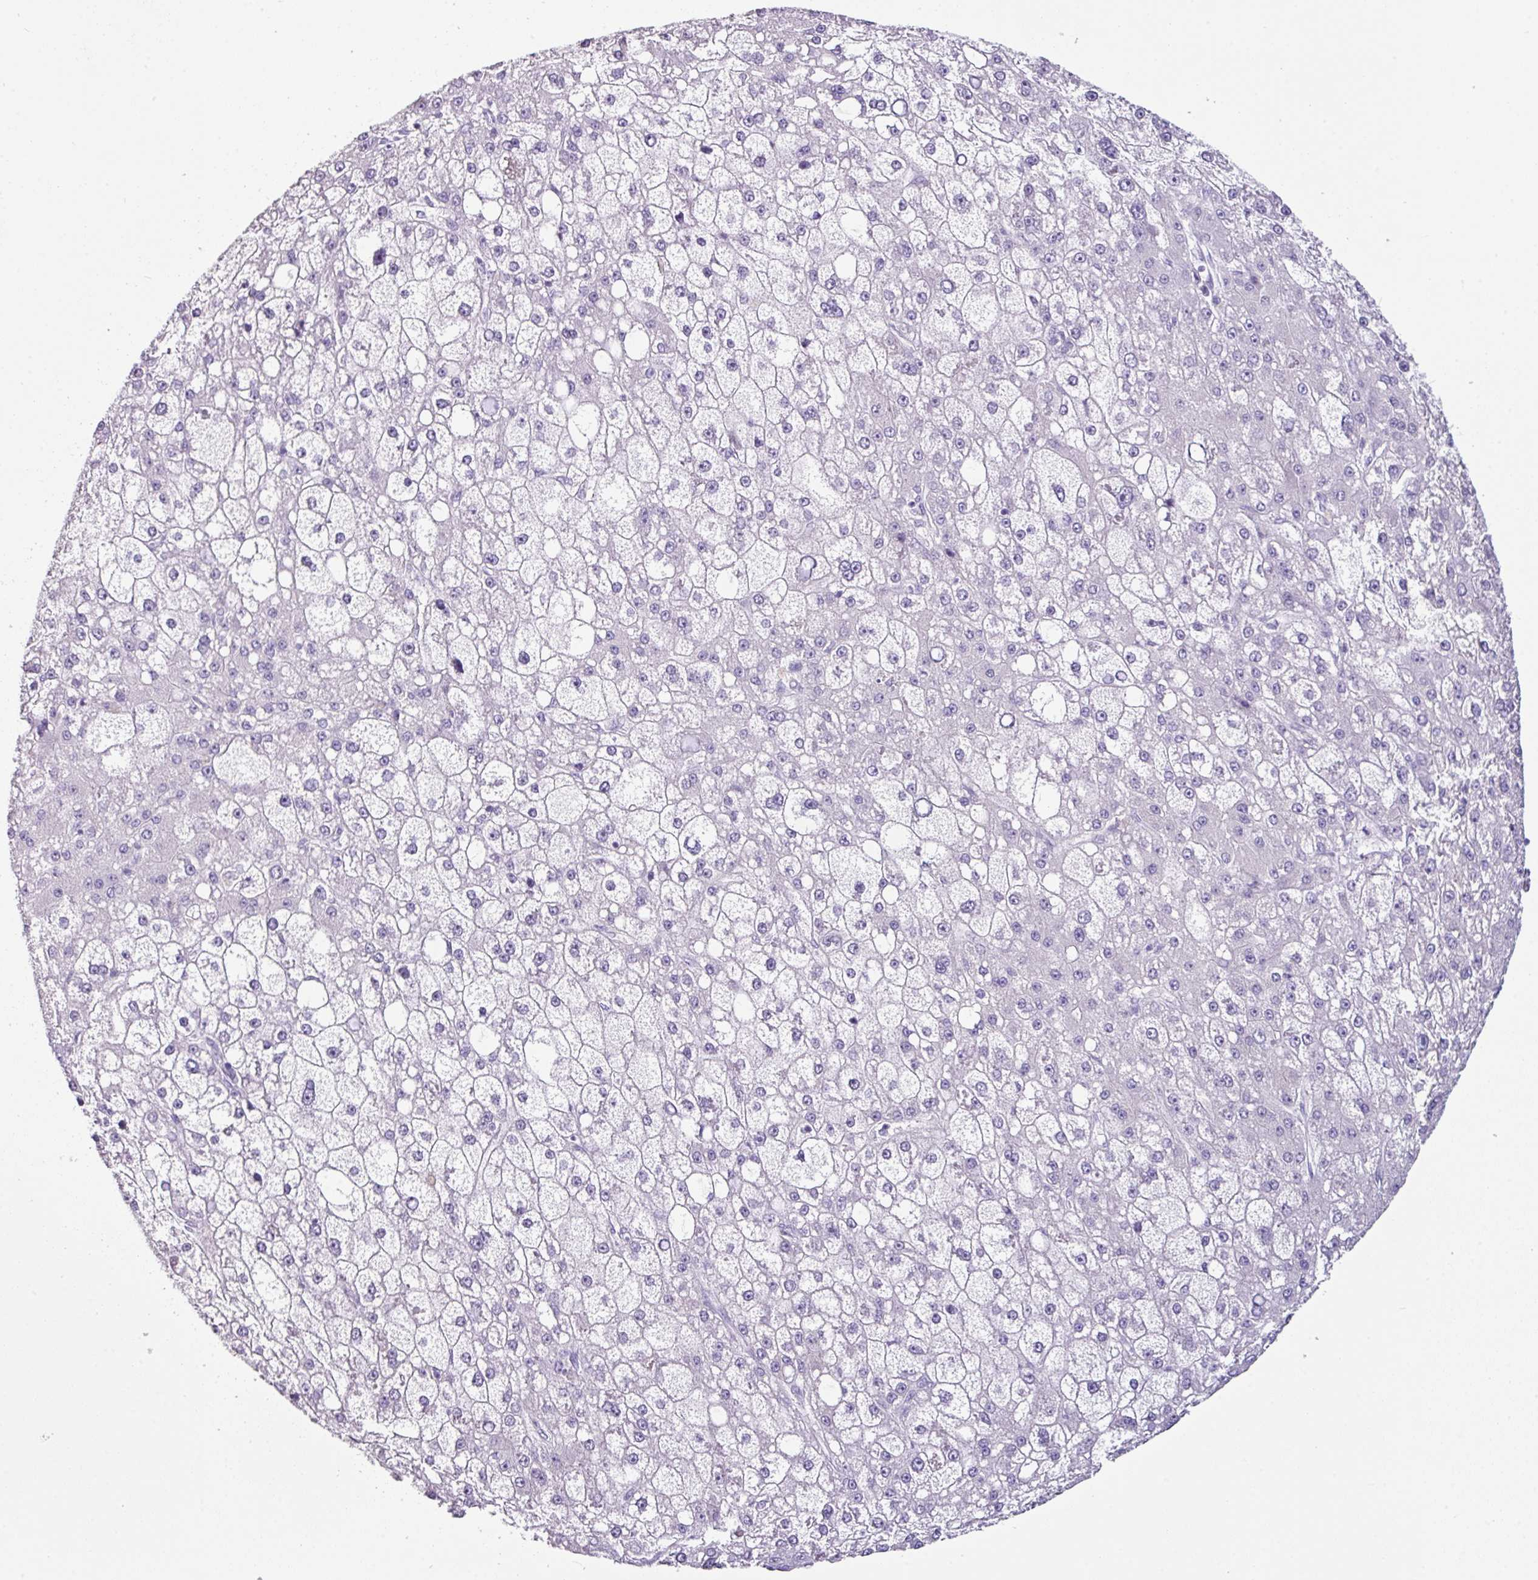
{"staining": {"intensity": "negative", "quantity": "none", "location": "none"}, "tissue": "liver cancer", "cell_type": "Tumor cells", "image_type": "cancer", "snomed": [{"axis": "morphology", "description": "Carcinoma, Hepatocellular, NOS"}, {"axis": "topography", "description": "Liver"}], "caption": "There is no significant staining in tumor cells of liver cancer (hepatocellular carcinoma). Nuclei are stained in blue.", "gene": "GLP2R", "patient": {"sex": "male", "age": 67}}